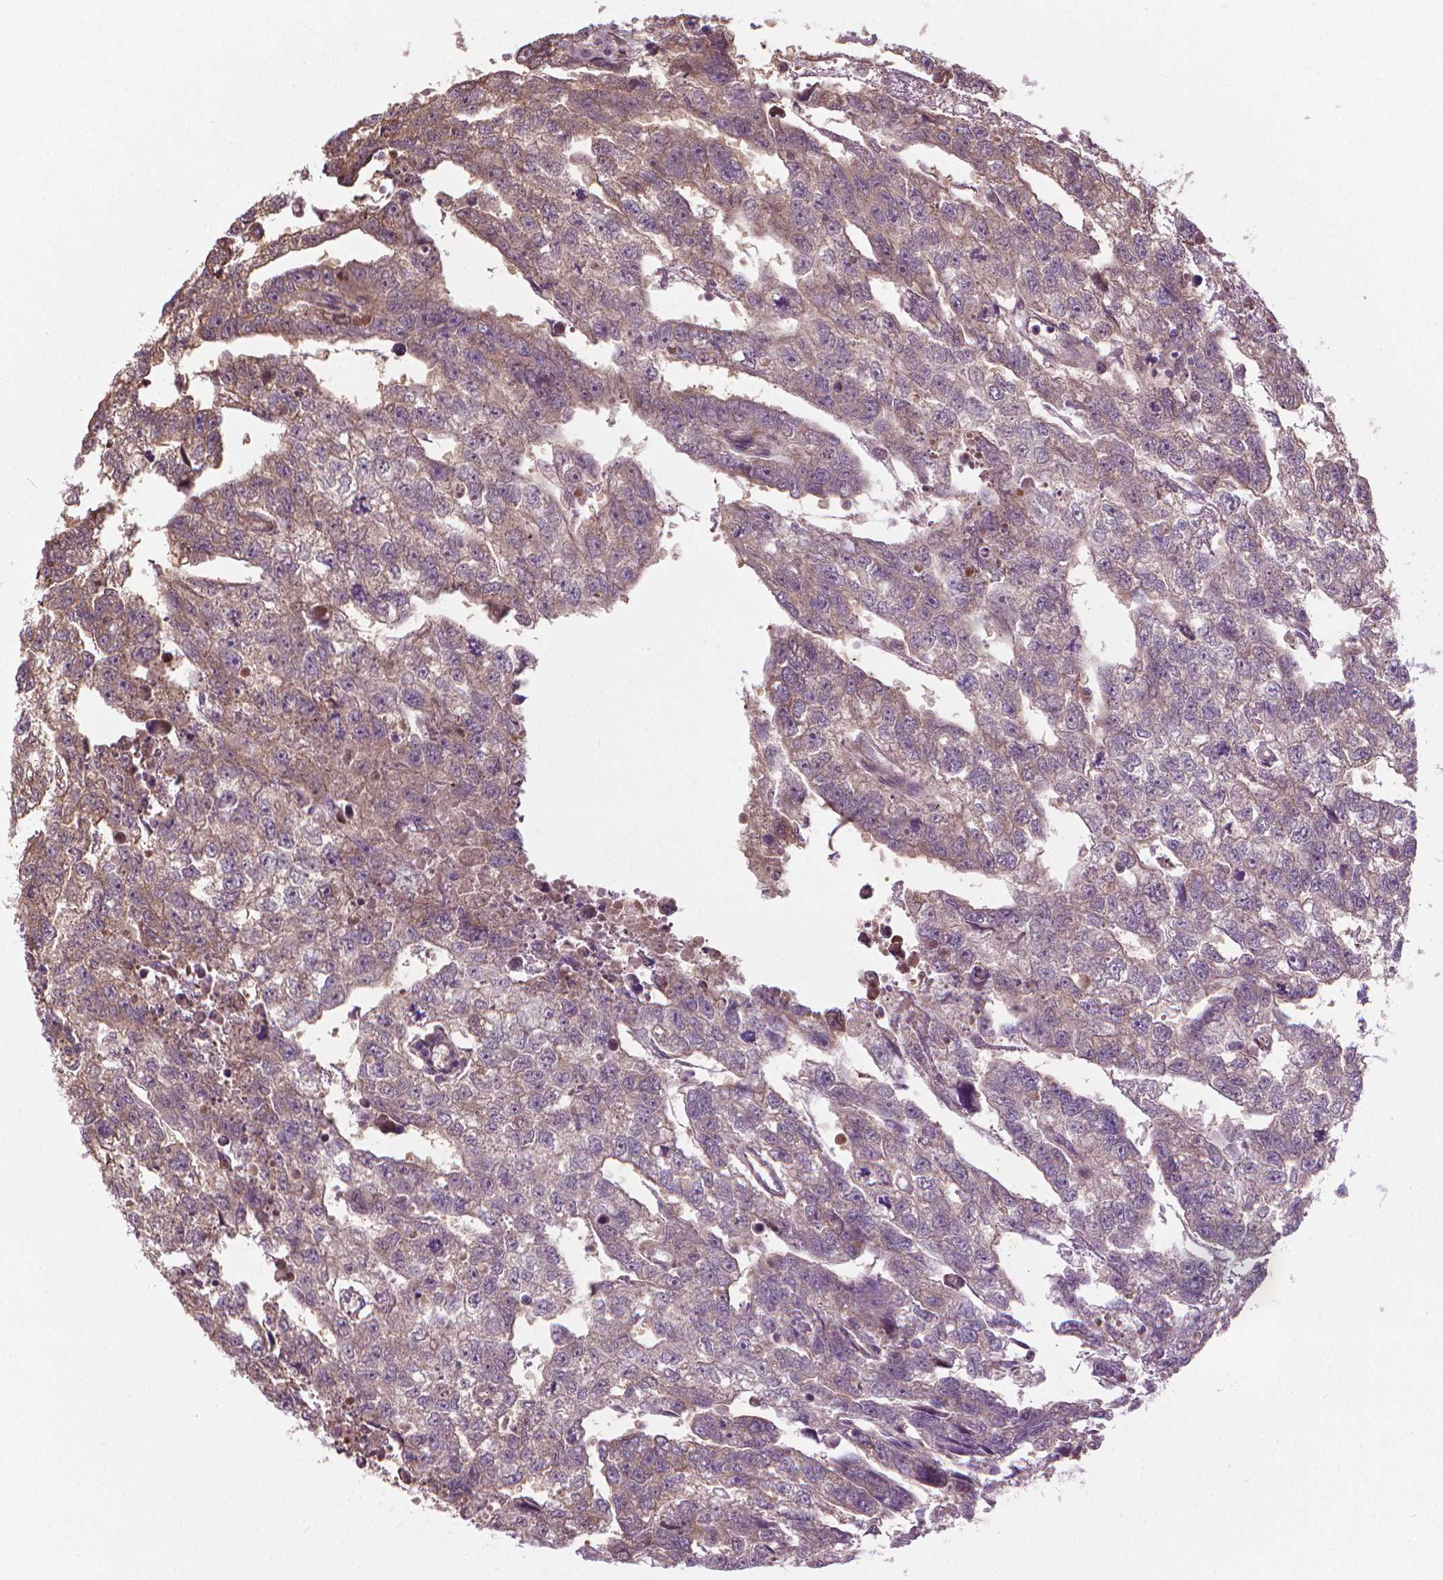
{"staining": {"intensity": "weak", "quantity": "25%-75%", "location": "cytoplasmic/membranous"}, "tissue": "testis cancer", "cell_type": "Tumor cells", "image_type": "cancer", "snomed": [{"axis": "morphology", "description": "Carcinoma, Embryonal, NOS"}, {"axis": "morphology", "description": "Teratoma, malignant, NOS"}, {"axis": "topography", "description": "Testis"}], "caption": "Immunohistochemical staining of human testis cancer exhibits low levels of weak cytoplasmic/membranous protein expression in approximately 25%-75% of tumor cells. (Stains: DAB (3,3'-diaminobenzidine) in brown, nuclei in blue, Microscopy: brightfield microscopy at high magnification).", "gene": "NUDT1", "patient": {"sex": "male", "age": 44}}